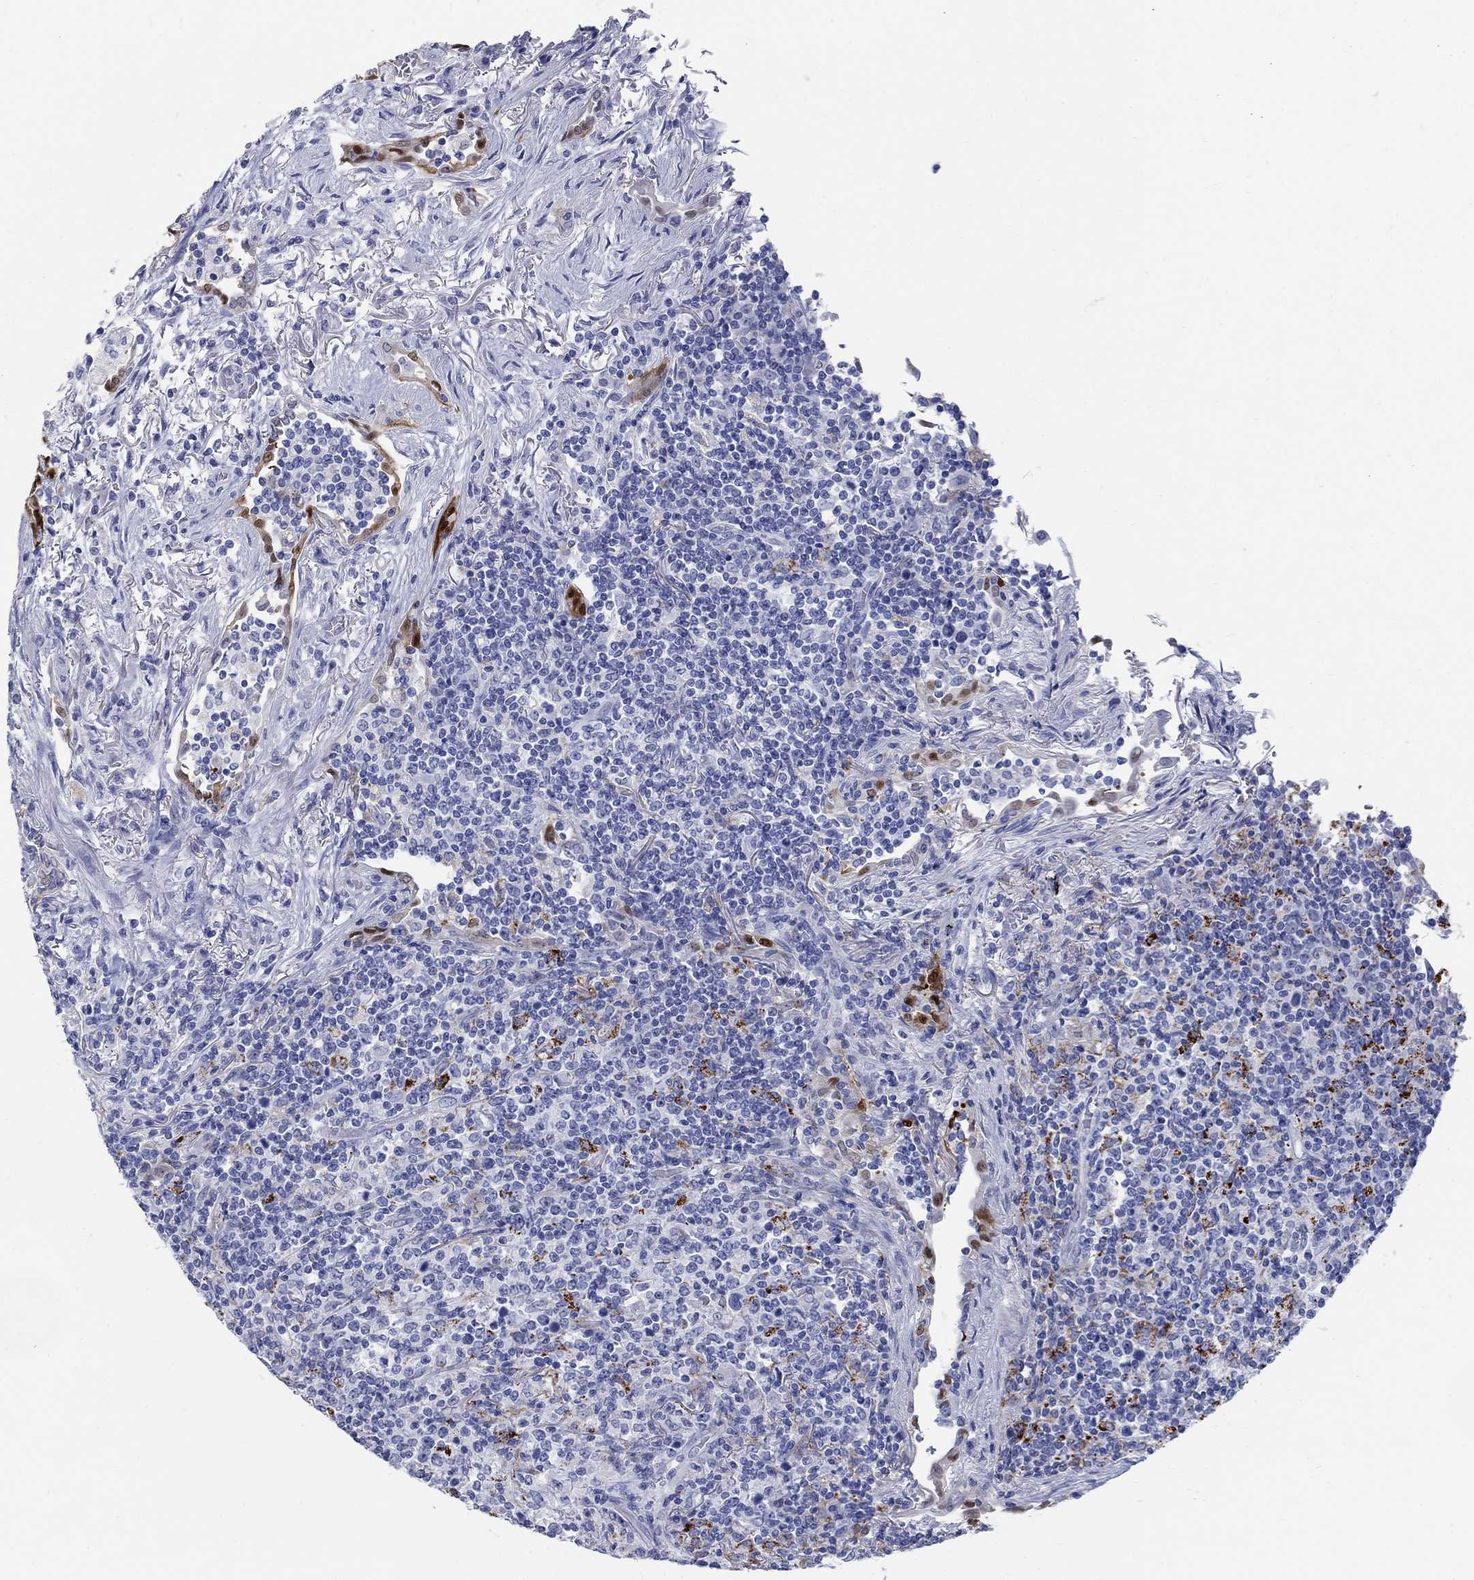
{"staining": {"intensity": "negative", "quantity": "none", "location": "none"}, "tissue": "lymphoma", "cell_type": "Tumor cells", "image_type": "cancer", "snomed": [{"axis": "morphology", "description": "Malignant lymphoma, non-Hodgkin's type, High grade"}, {"axis": "topography", "description": "Lung"}], "caption": "An immunohistochemistry (IHC) histopathology image of malignant lymphoma, non-Hodgkin's type (high-grade) is shown. There is no staining in tumor cells of malignant lymphoma, non-Hodgkin's type (high-grade).", "gene": "AKR1C2", "patient": {"sex": "male", "age": 79}}